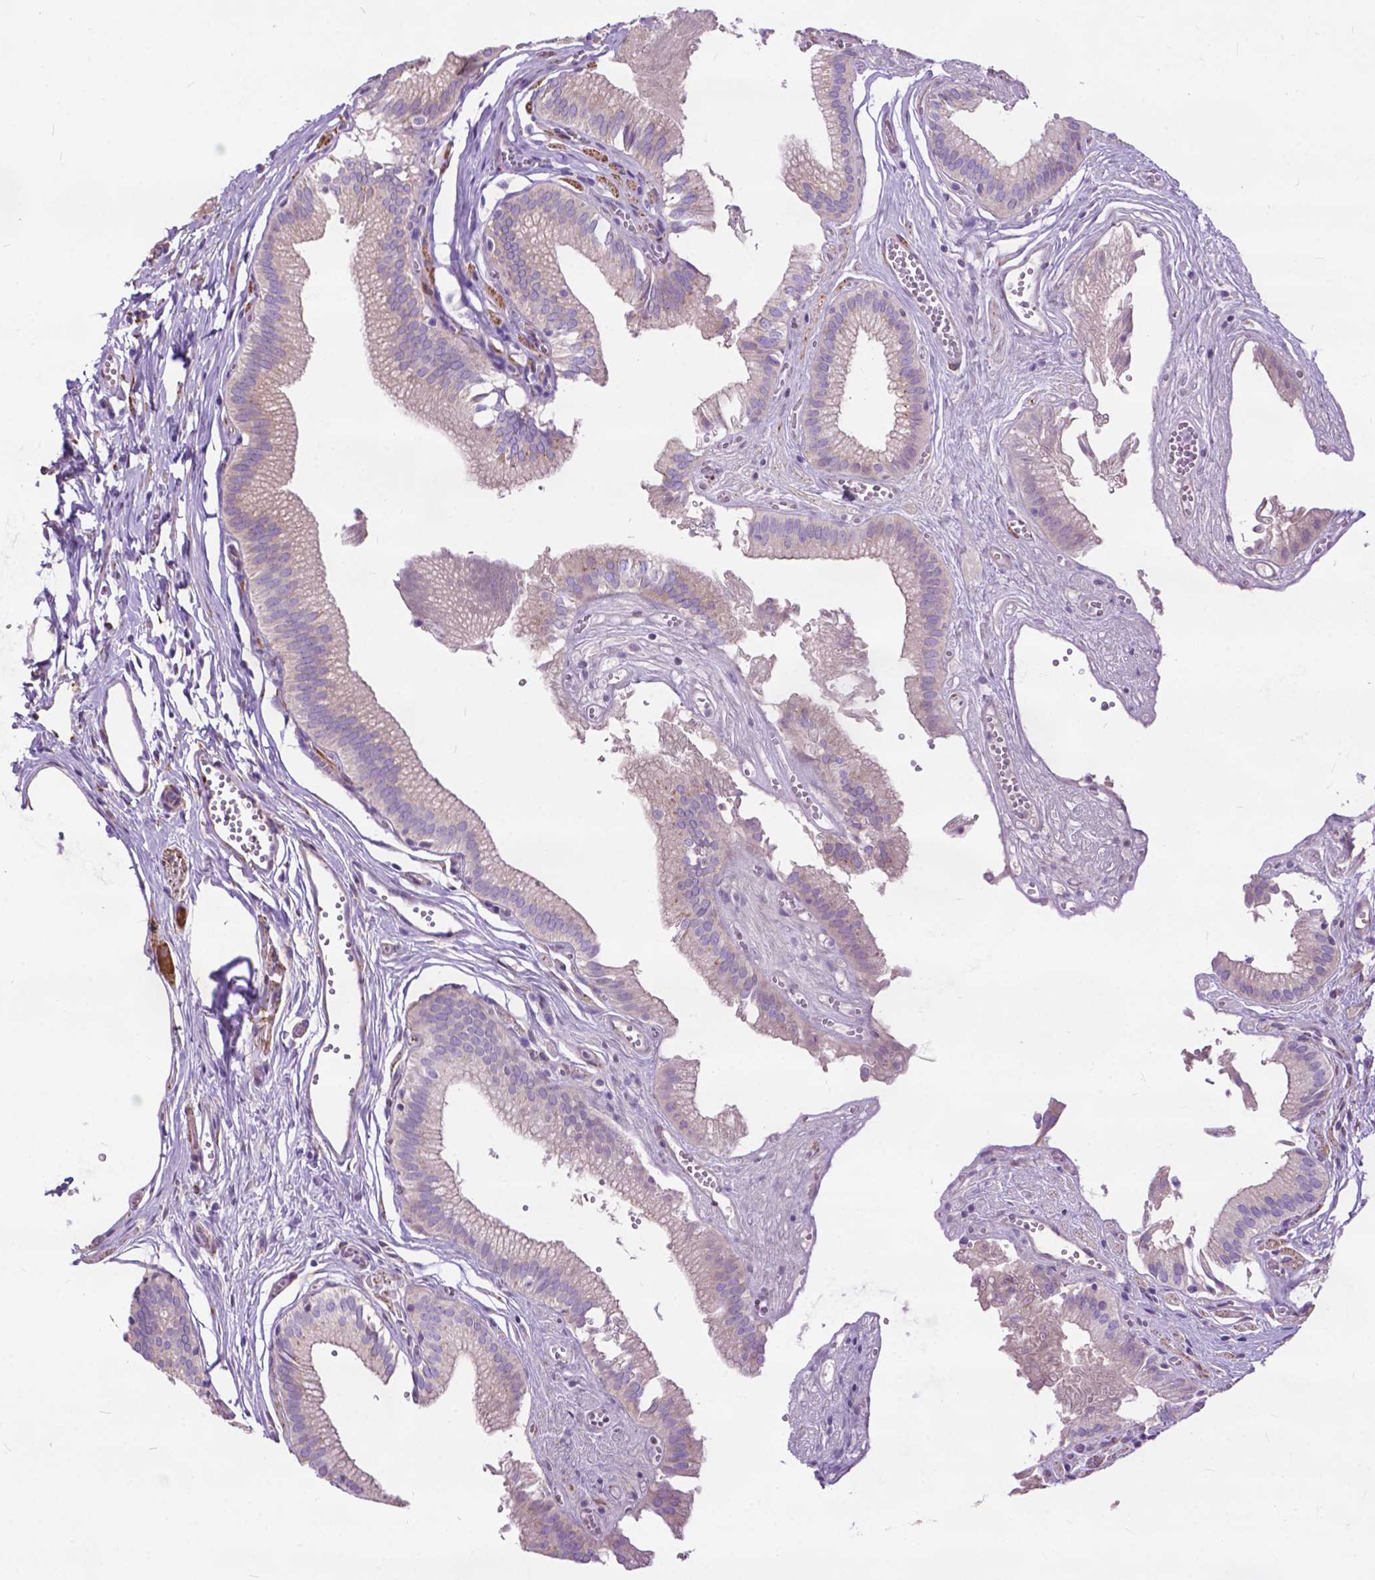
{"staining": {"intensity": "weak", "quantity": "25%-75%", "location": "cytoplasmic/membranous"}, "tissue": "gallbladder", "cell_type": "Glandular cells", "image_type": "normal", "snomed": [{"axis": "morphology", "description": "Normal tissue, NOS"}, {"axis": "topography", "description": "Gallbladder"}, {"axis": "topography", "description": "Peripheral nerve tissue"}], "caption": "Immunohistochemistry (DAB) staining of unremarkable gallbladder exhibits weak cytoplasmic/membranous protein positivity in about 25%-75% of glandular cells.", "gene": "PCDHA12", "patient": {"sex": "male", "age": 17}}